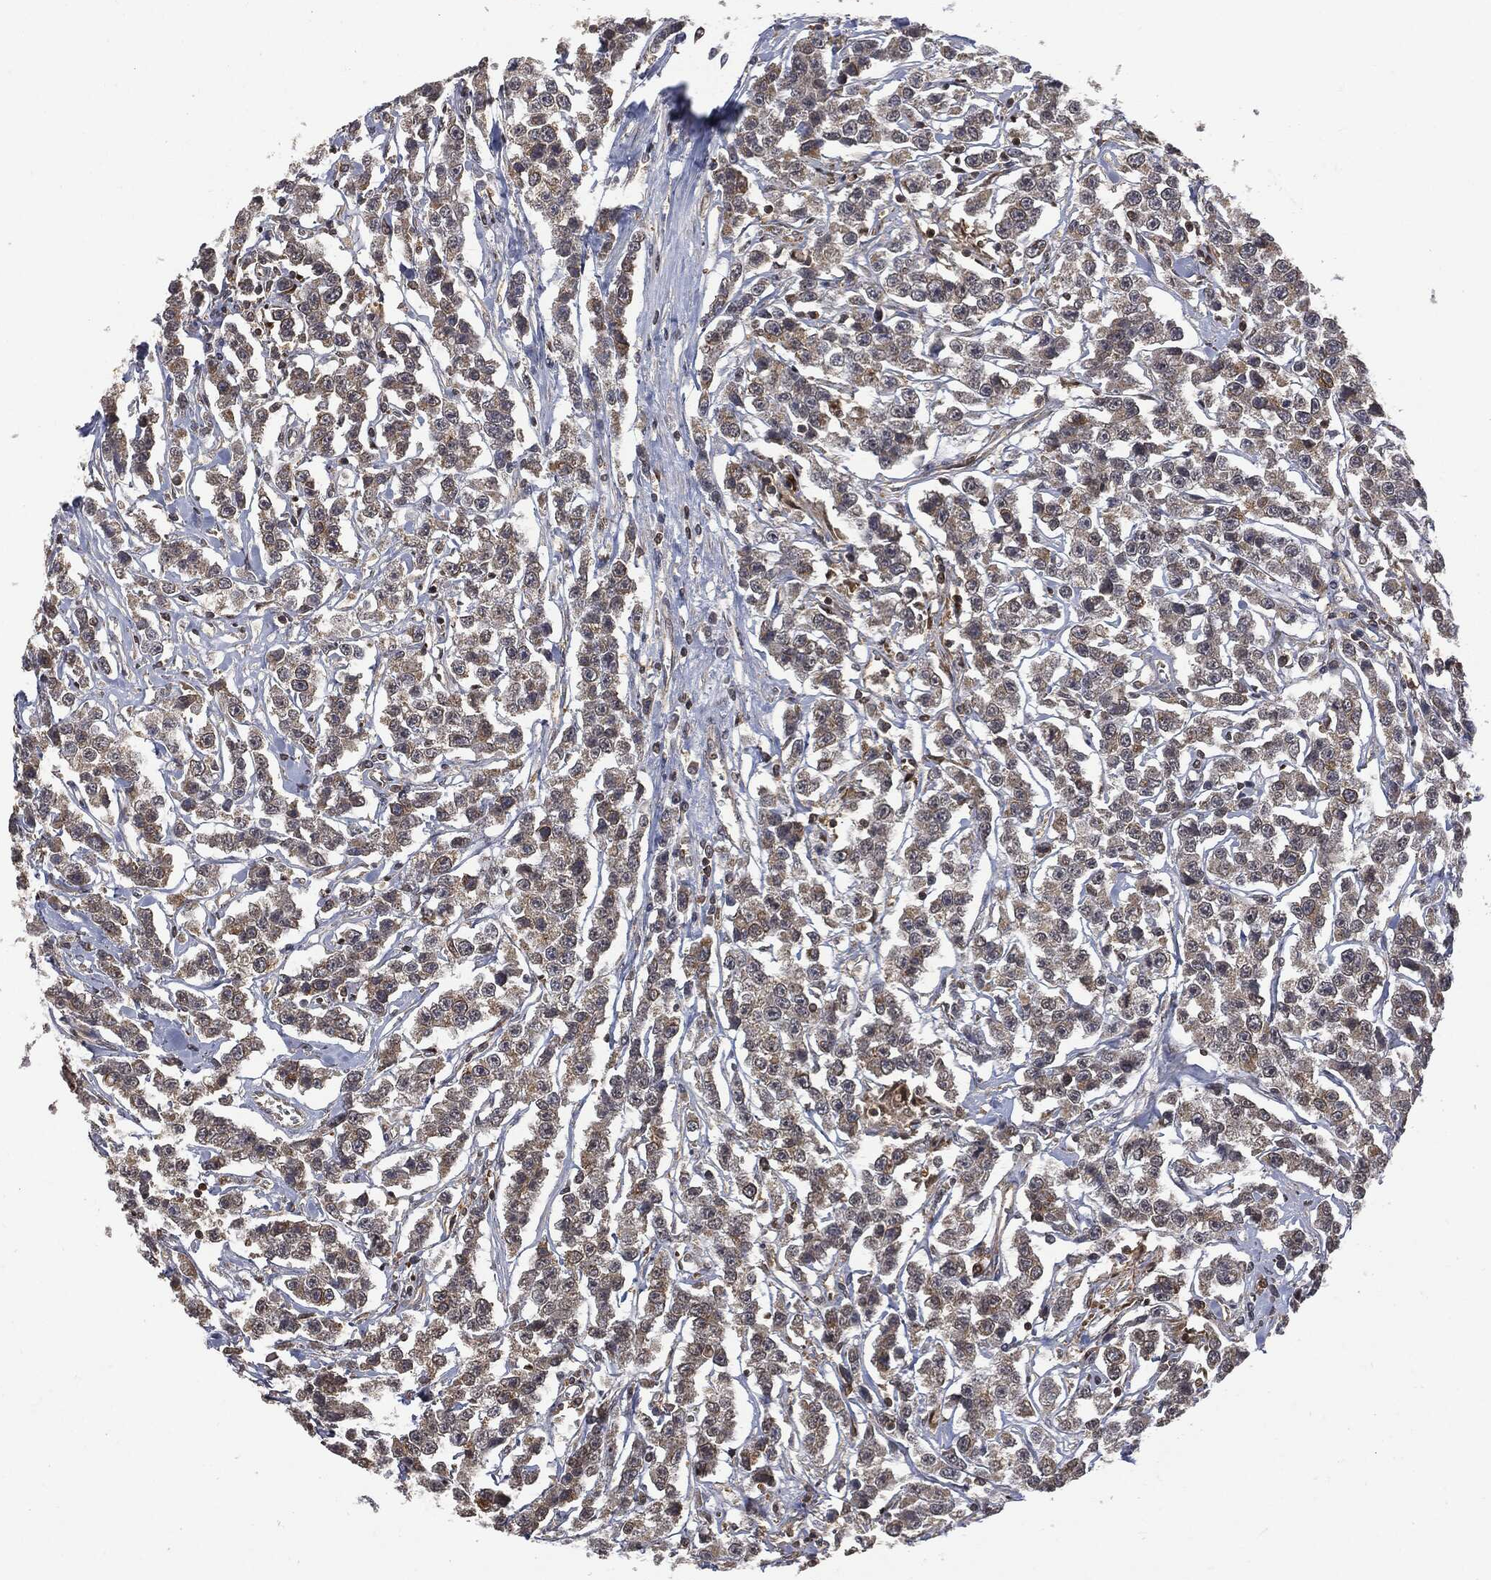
{"staining": {"intensity": "moderate", "quantity": "<25%", "location": "cytoplasmic/membranous"}, "tissue": "testis cancer", "cell_type": "Tumor cells", "image_type": "cancer", "snomed": [{"axis": "morphology", "description": "Seminoma, NOS"}, {"axis": "topography", "description": "Testis"}], "caption": "Protein staining of testis seminoma tissue demonstrates moderate cytoplasmic/membranous staining in approximately <25% of tumor cells.", "gene": "PSMB10", "patient": {"sex": "male", "age": 59}}